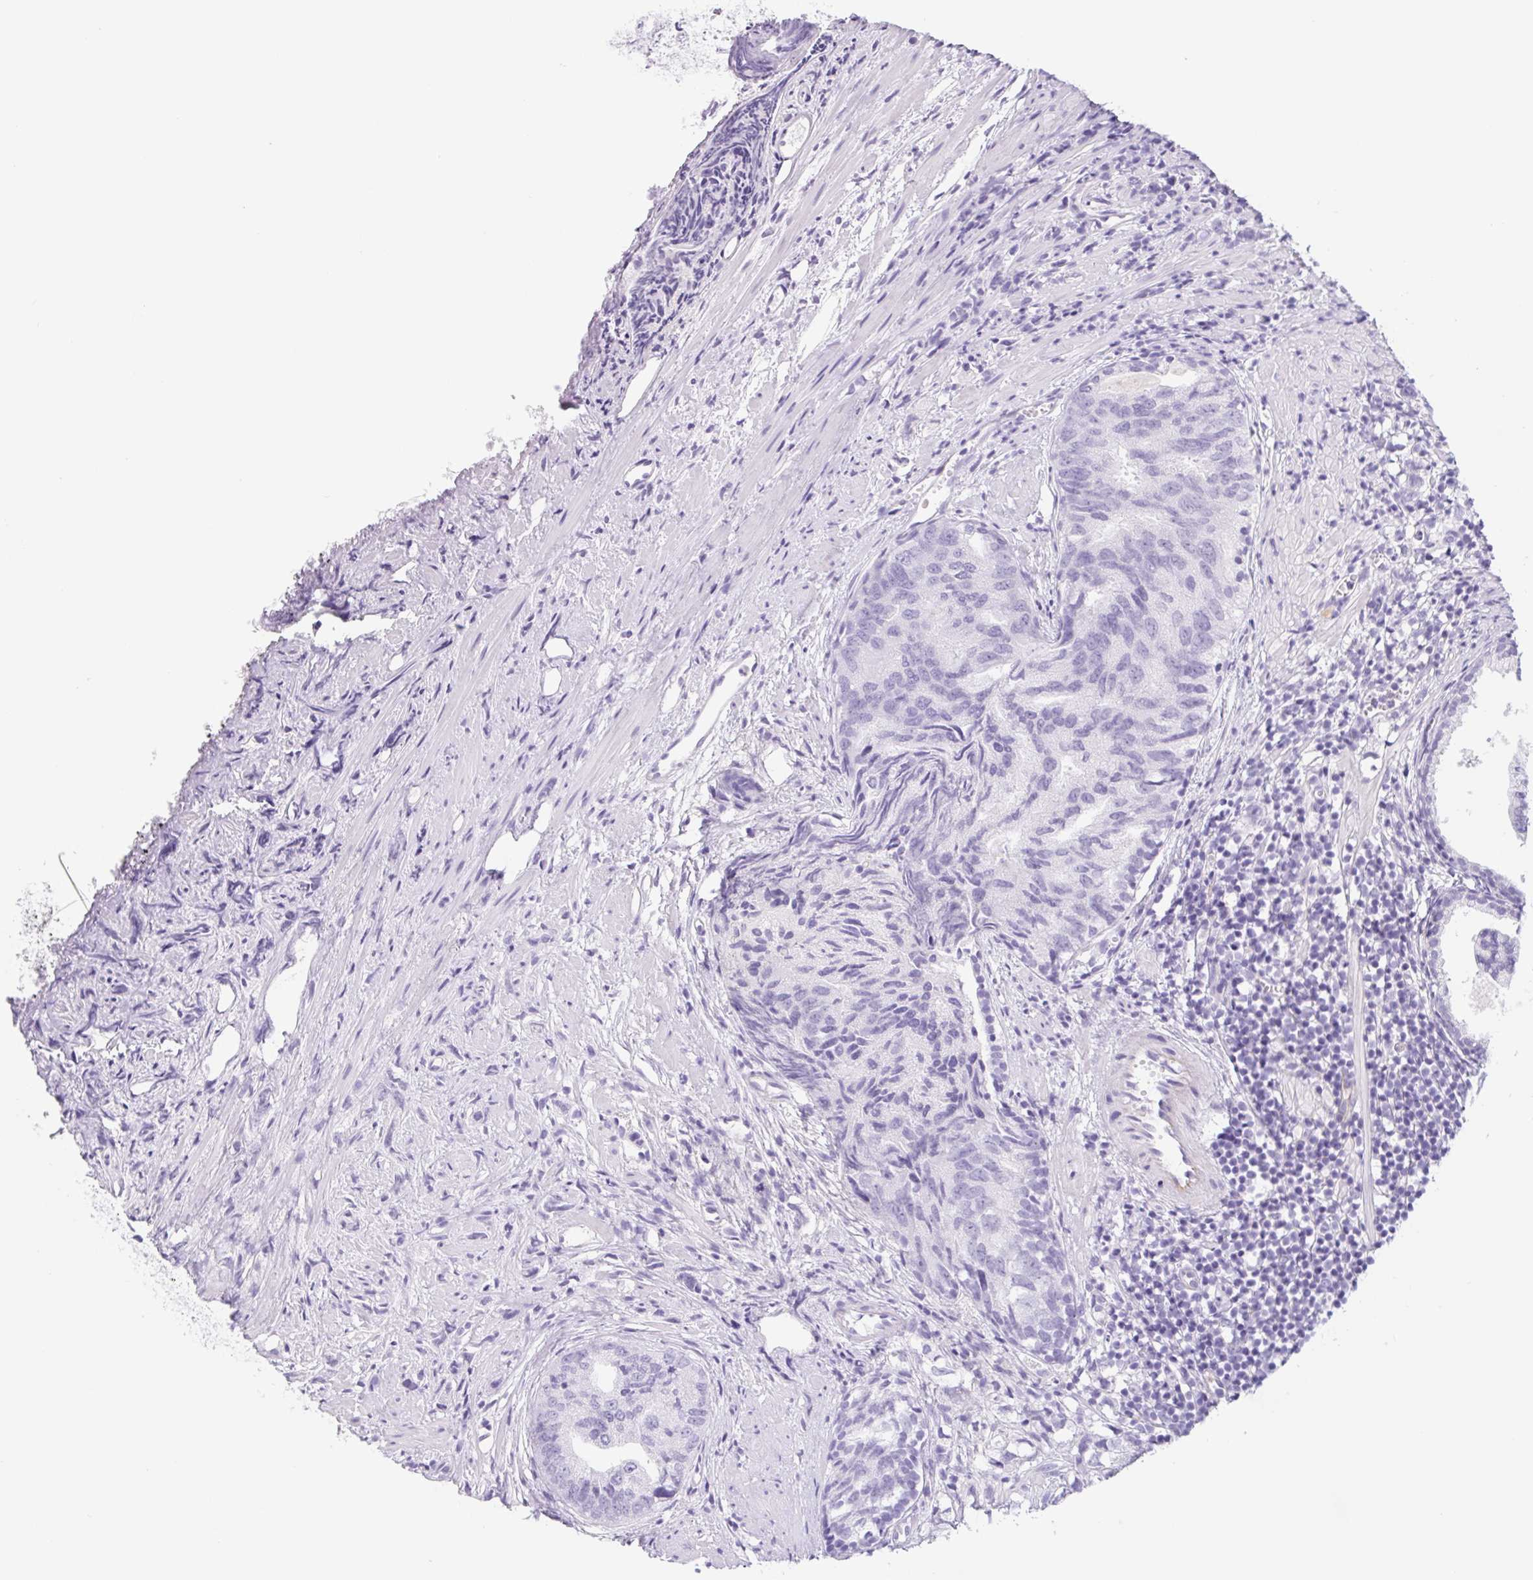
{"staining": {"intensity": "negative", "quantity": "none", "location": "none"}, "tissue": "prostate cancer", "cell_type": "Tumor cells", "image_type": "cancer", "snomed": [{"axis": "morphology", "description": "Adenocarcinoma, High grade"}, {"axis": "topography", "description": "Prostate"}], "caption": "Immunohistochemistry histopathology image of human prostate cancer (adenocarcinoma (high-grade)) stained for a protein (brown), which exhibits no expression in tumor cells. The staining is performed using DAB (3,3'-diaminobenzidine) brown chromogen with nuclei counter-stained in using hematoxylin.", "gene": "CYP21A2", "patient": {"sex": "male", "age": 58}}